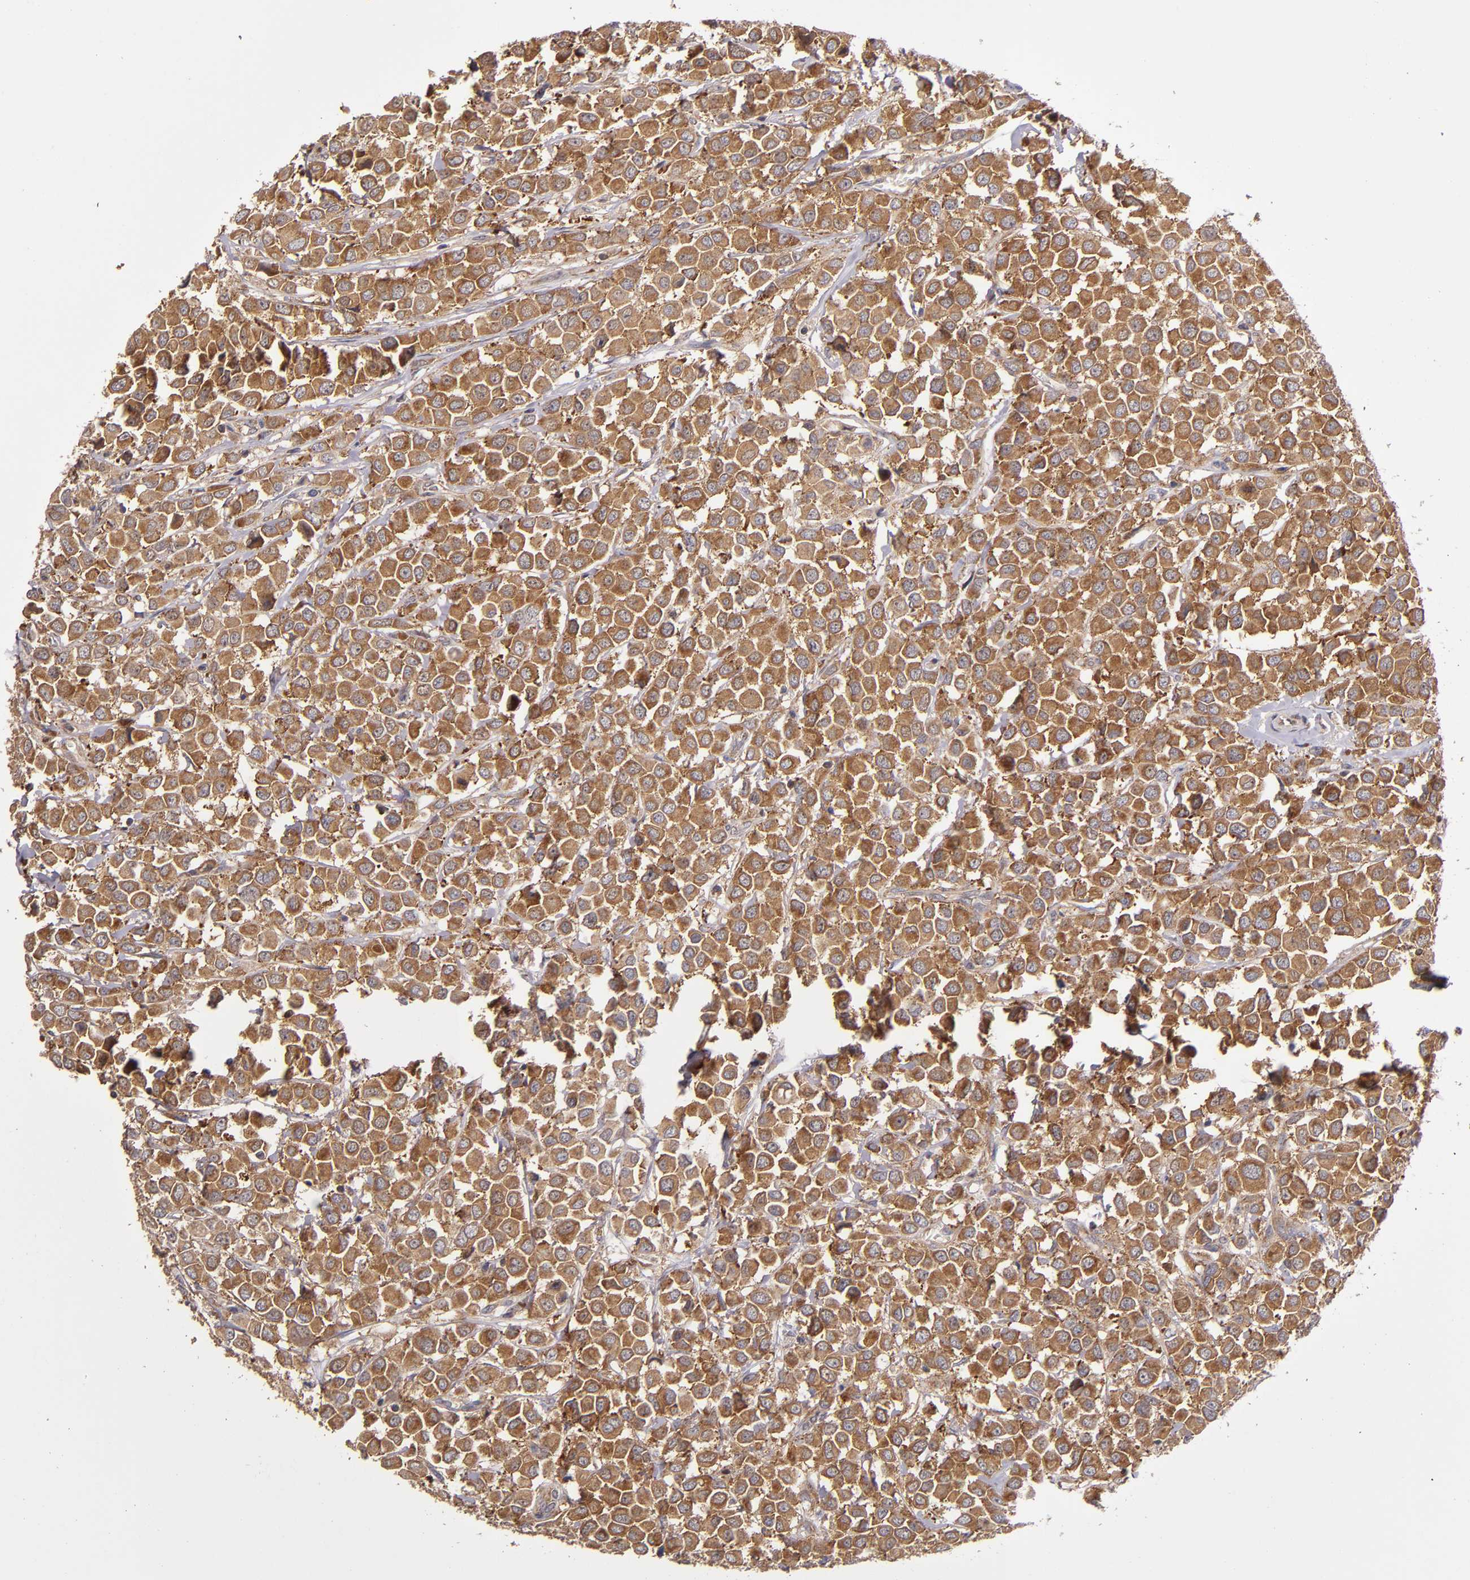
{"staining": {"intensity": "moderate", "quantity": ">75%", "location": "cytoplasmic/membranous"}, "tissue": "breast cancer", "cell_type": "Tumor cells", "image_type": "cancer", "snomed": [{"axis": "morphology", "description": "Duct carcinoma"}, {"axis": "topography", "description": "Breast"}], "caption": "Immunohistochemistry (IHC) of breast intraductal carcinoma reveals medium levels of moderate cytoplasmic/membranous staining in approximately >75% of tumor cells.", "gene": "EIF4ENIF1", "patient": {"sex": "female", "age": 61}}